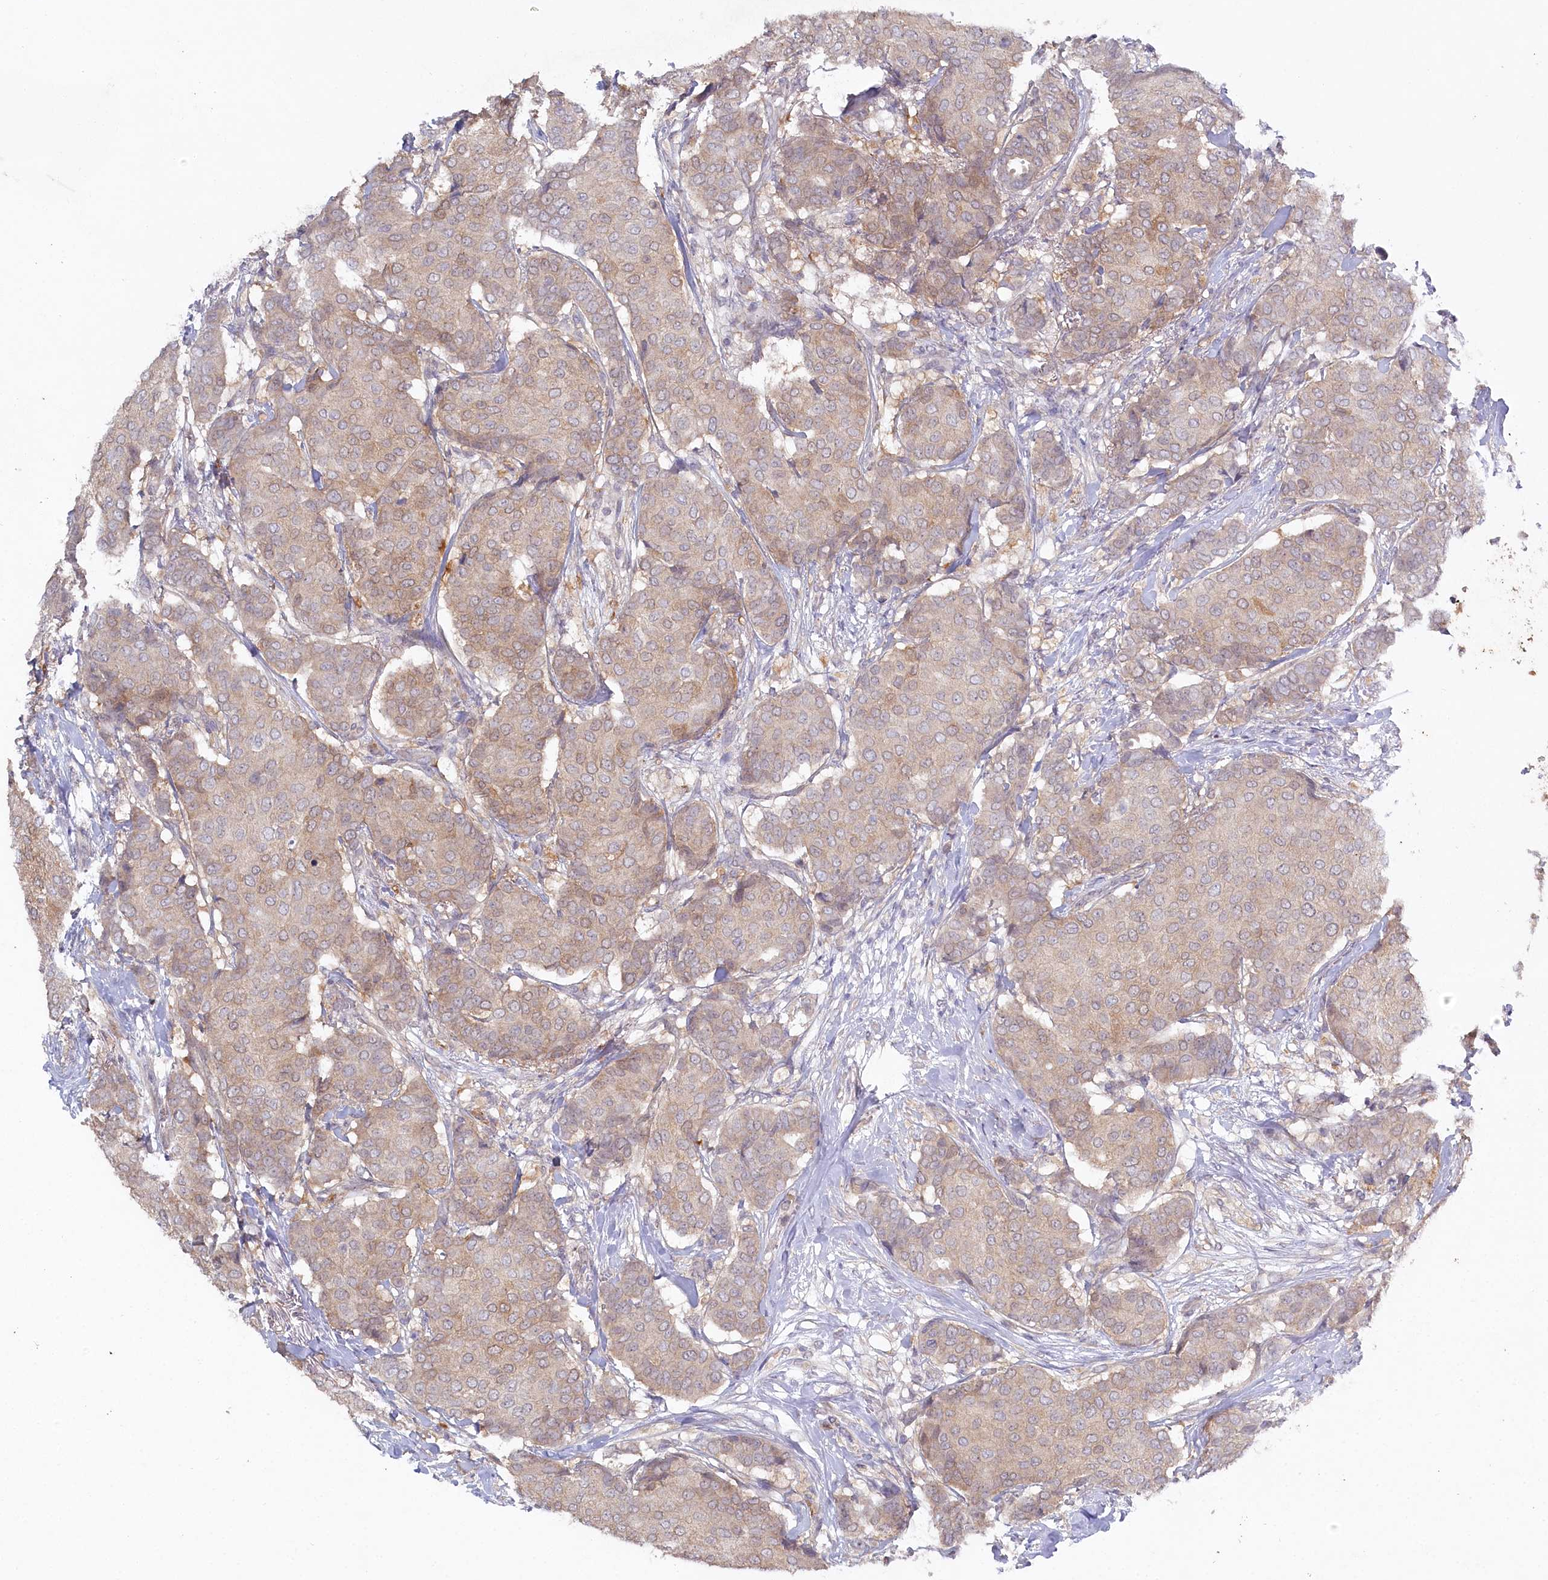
{"staining": {"intensity": "weak", "quantity": "25%-75%", "location": "cytoplasmic/membranous"}, "tissue": "breast cancer", "cell_type": "Tumor cells", "image_type": "cancer", "snomed": [{"axis": "morphology", "description": "Duct carcinoma"}, {"axis": "topography", "description": "Breast"}], "caption": "Tumor cells reveal low levels of weak cytoplasmic/membranous staining in approximately 25%-75% of cells in human breast invasive ductal carcinoma. The staining was performed using DAB, with brown indicating positive protein expression. Nuclei are stained blue with hematoxylin.", "gene": "AAMDC", "patient": {"sex": "female", "age": 75}}